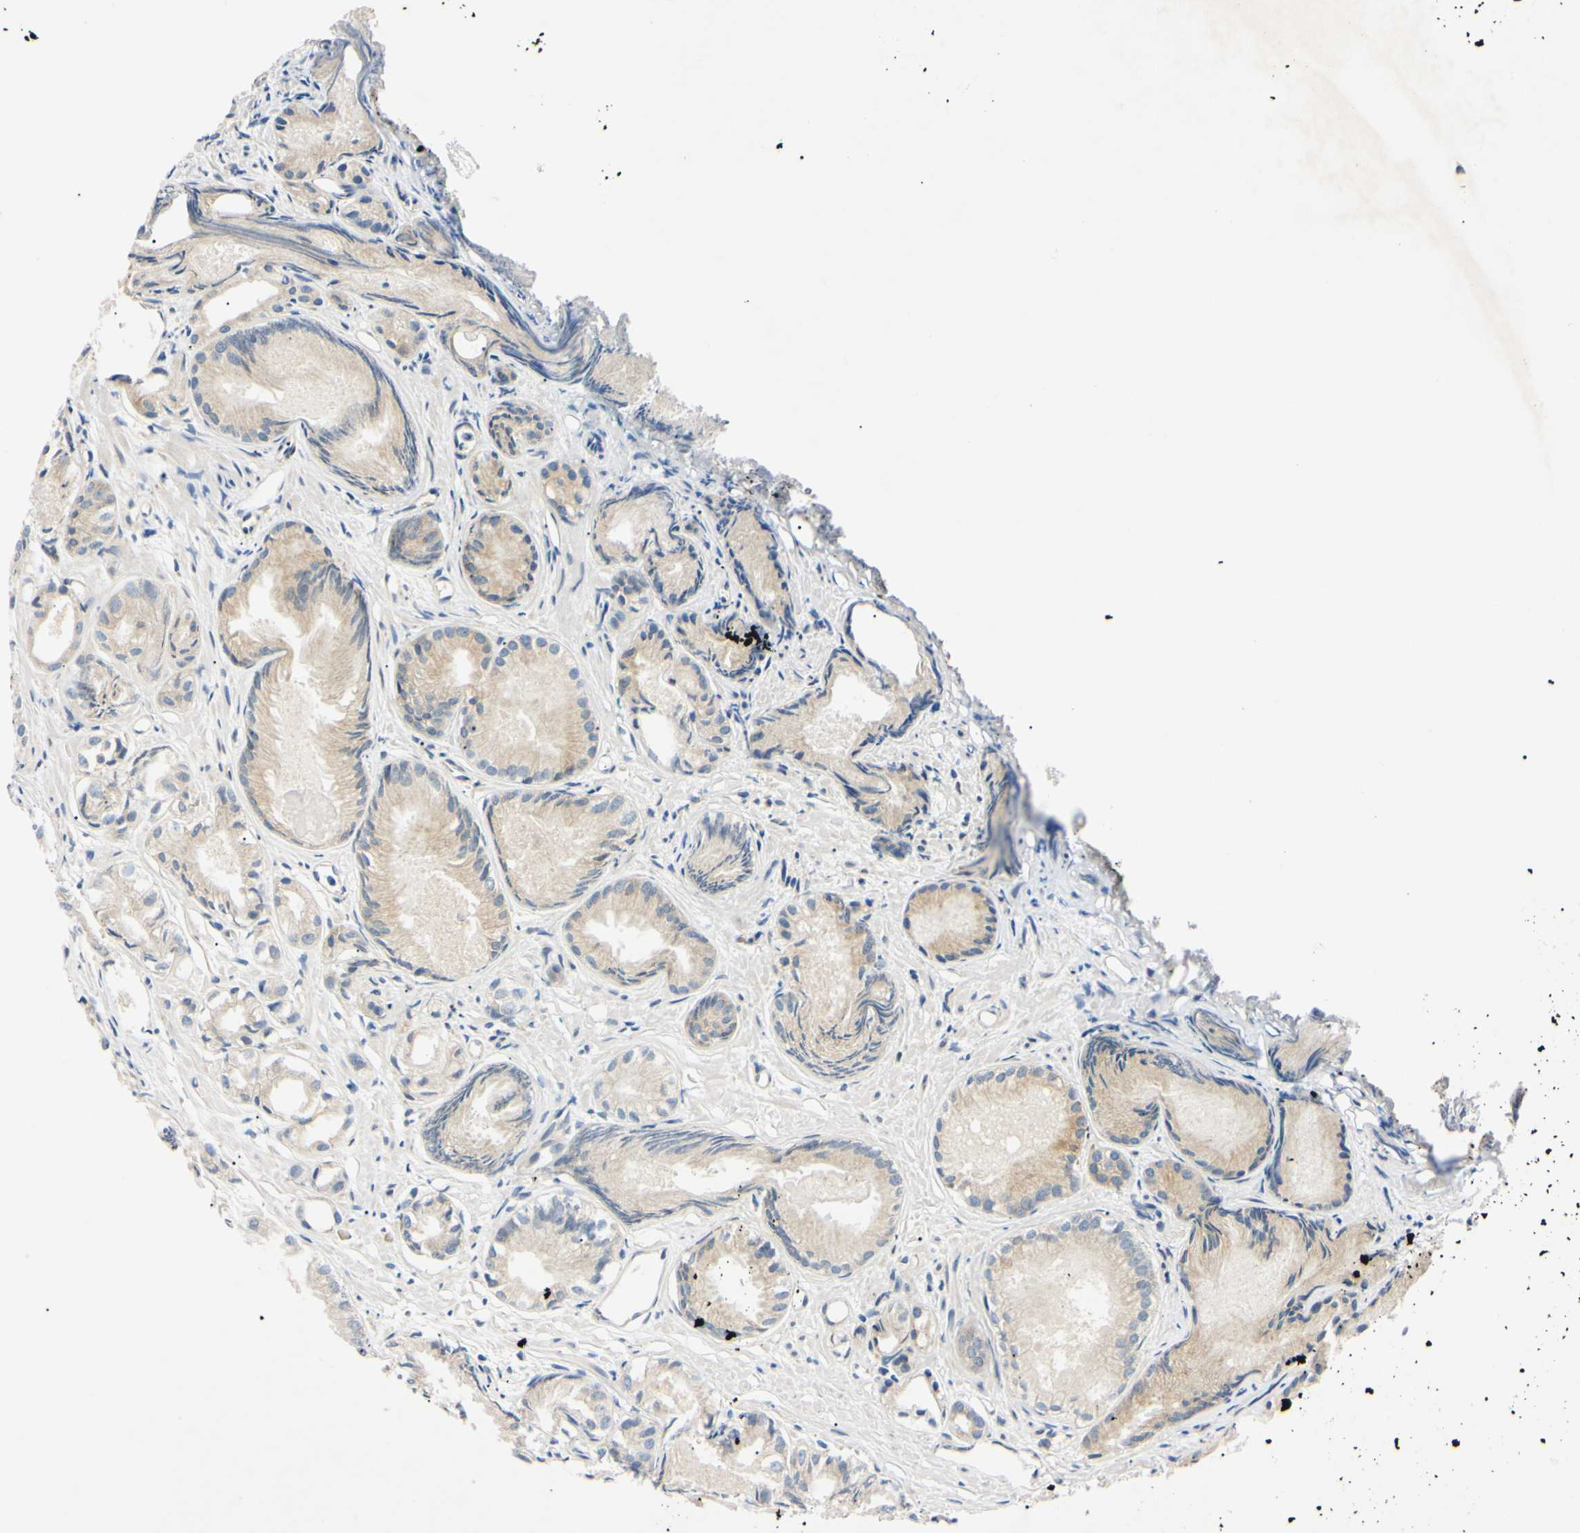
{"staining": {"intensity": "weak", "quantity": "<25%", "location": "cytoplasmic/membranous"}, "tissue": "prostate cancer", "cell_type": "Tumor cells", "image_type": "cancer", "snomed": [{"axis": "morphology", "description": "Adenocarcinoma, Low grade"}, {"axis": "topography", "description": "Prostate"}], "caption": "A photomicrograph of prostate adenocarcinoma (low-grade) stained for a protein displays no brown staining in tumor cells. (DAB immunohistochemistry (IHC) visualized using brightfield microscopy, high magnification).", "gene": "DNAJB12", "patient": {"sex": "male", "age": 72}}